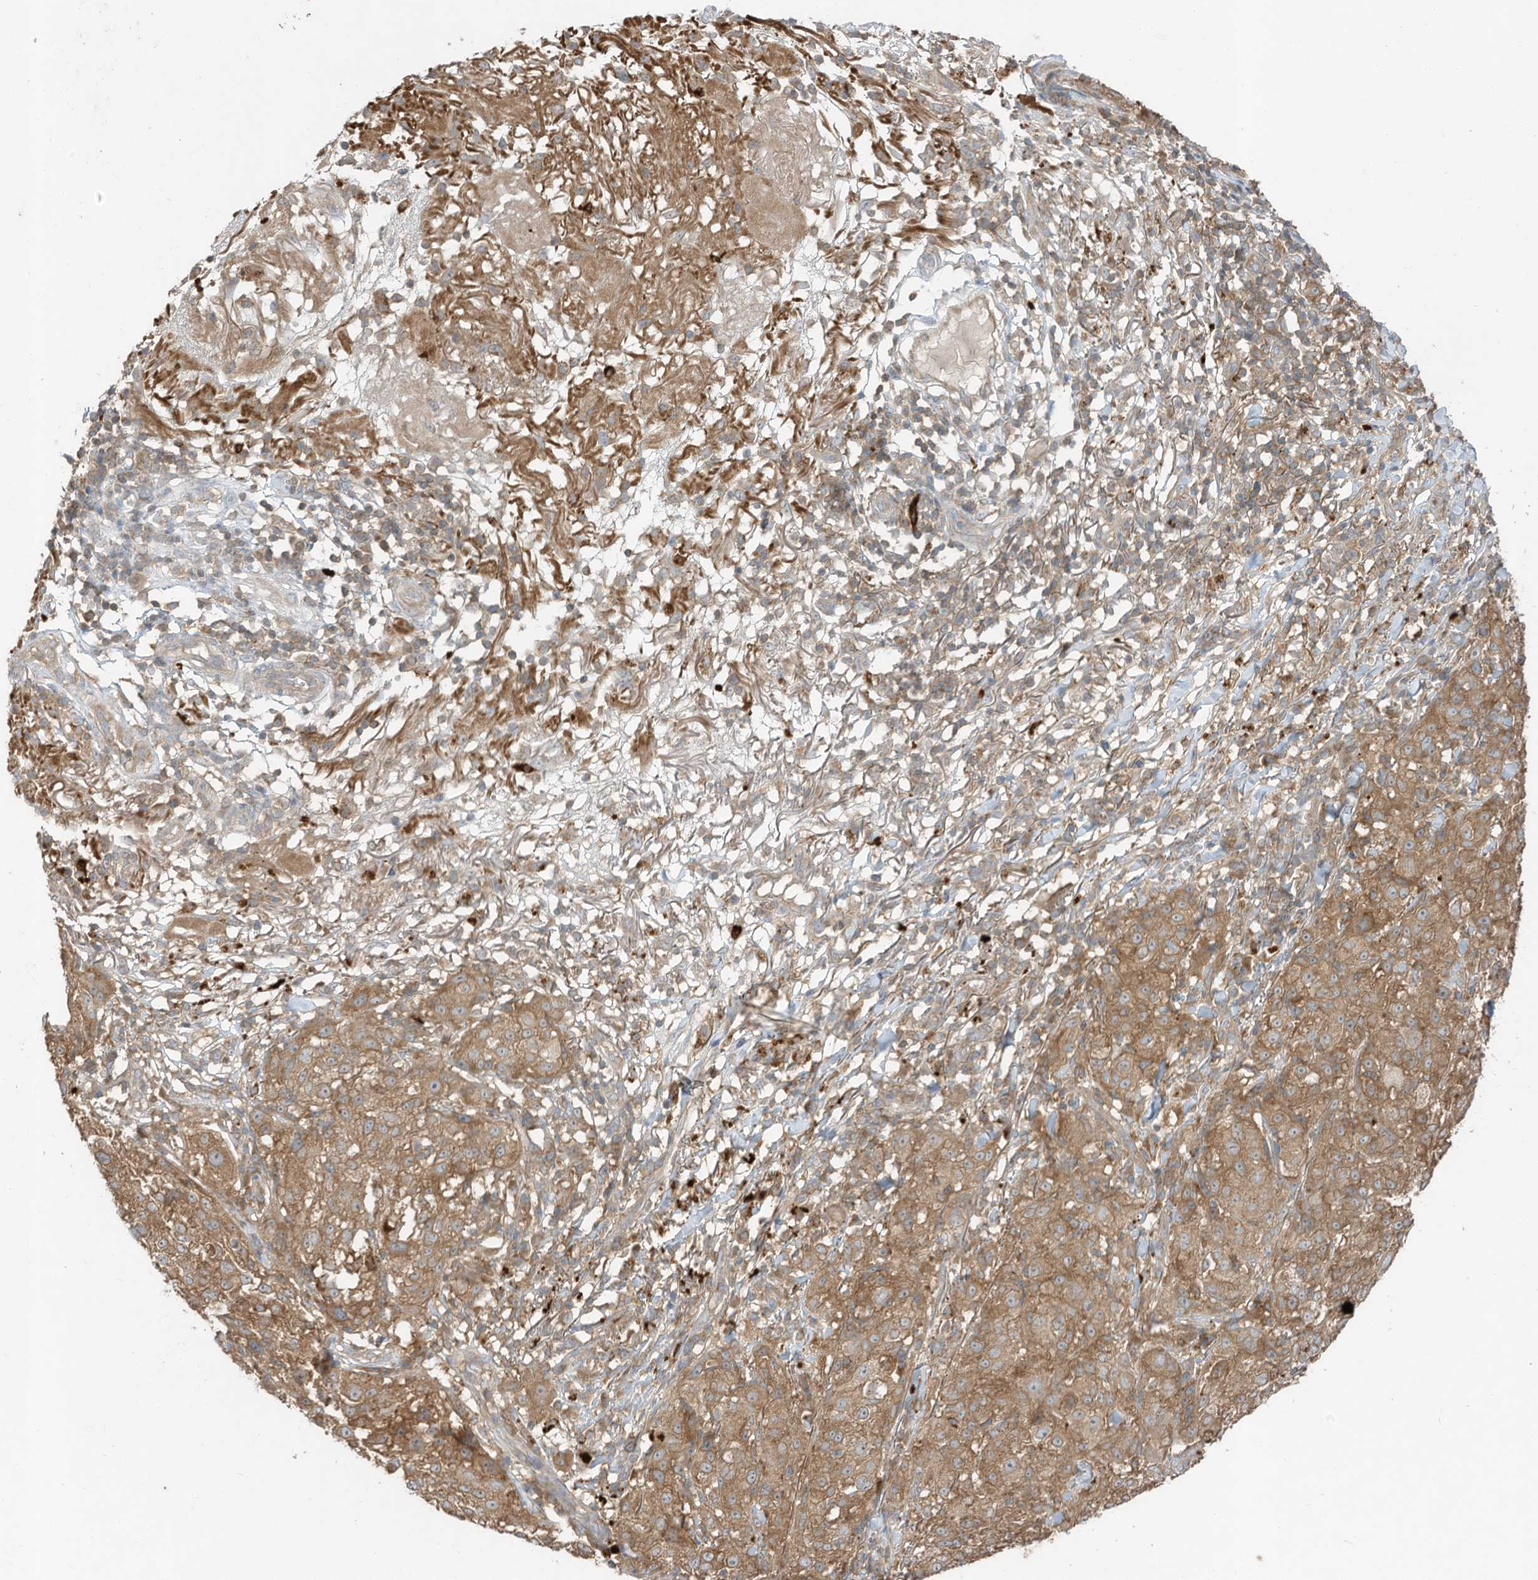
{"staining": {"intensity": "moderate", "quantity": ">75%", "location": "cytoplasmic/membranous"}, "tissue": "melanoma", "cell_type": "Tumor cells", "image_type": "cancer", "snomed": [{"axis": "morphology", "description": "Necrosis, NOS"}, {"axis": "morphology", "description": "Malignant melanoma, NOS"}, {"axis": "topography", "description": "Skin"}], "caption": "Malignant melanoma stained for a protein (brown) reveals moderate cytoplasmic/membranous positive positivity in approximately >75% of tumor cells.", "gene": "LDAH", "patient": {"sex": "female", "age": 87}}